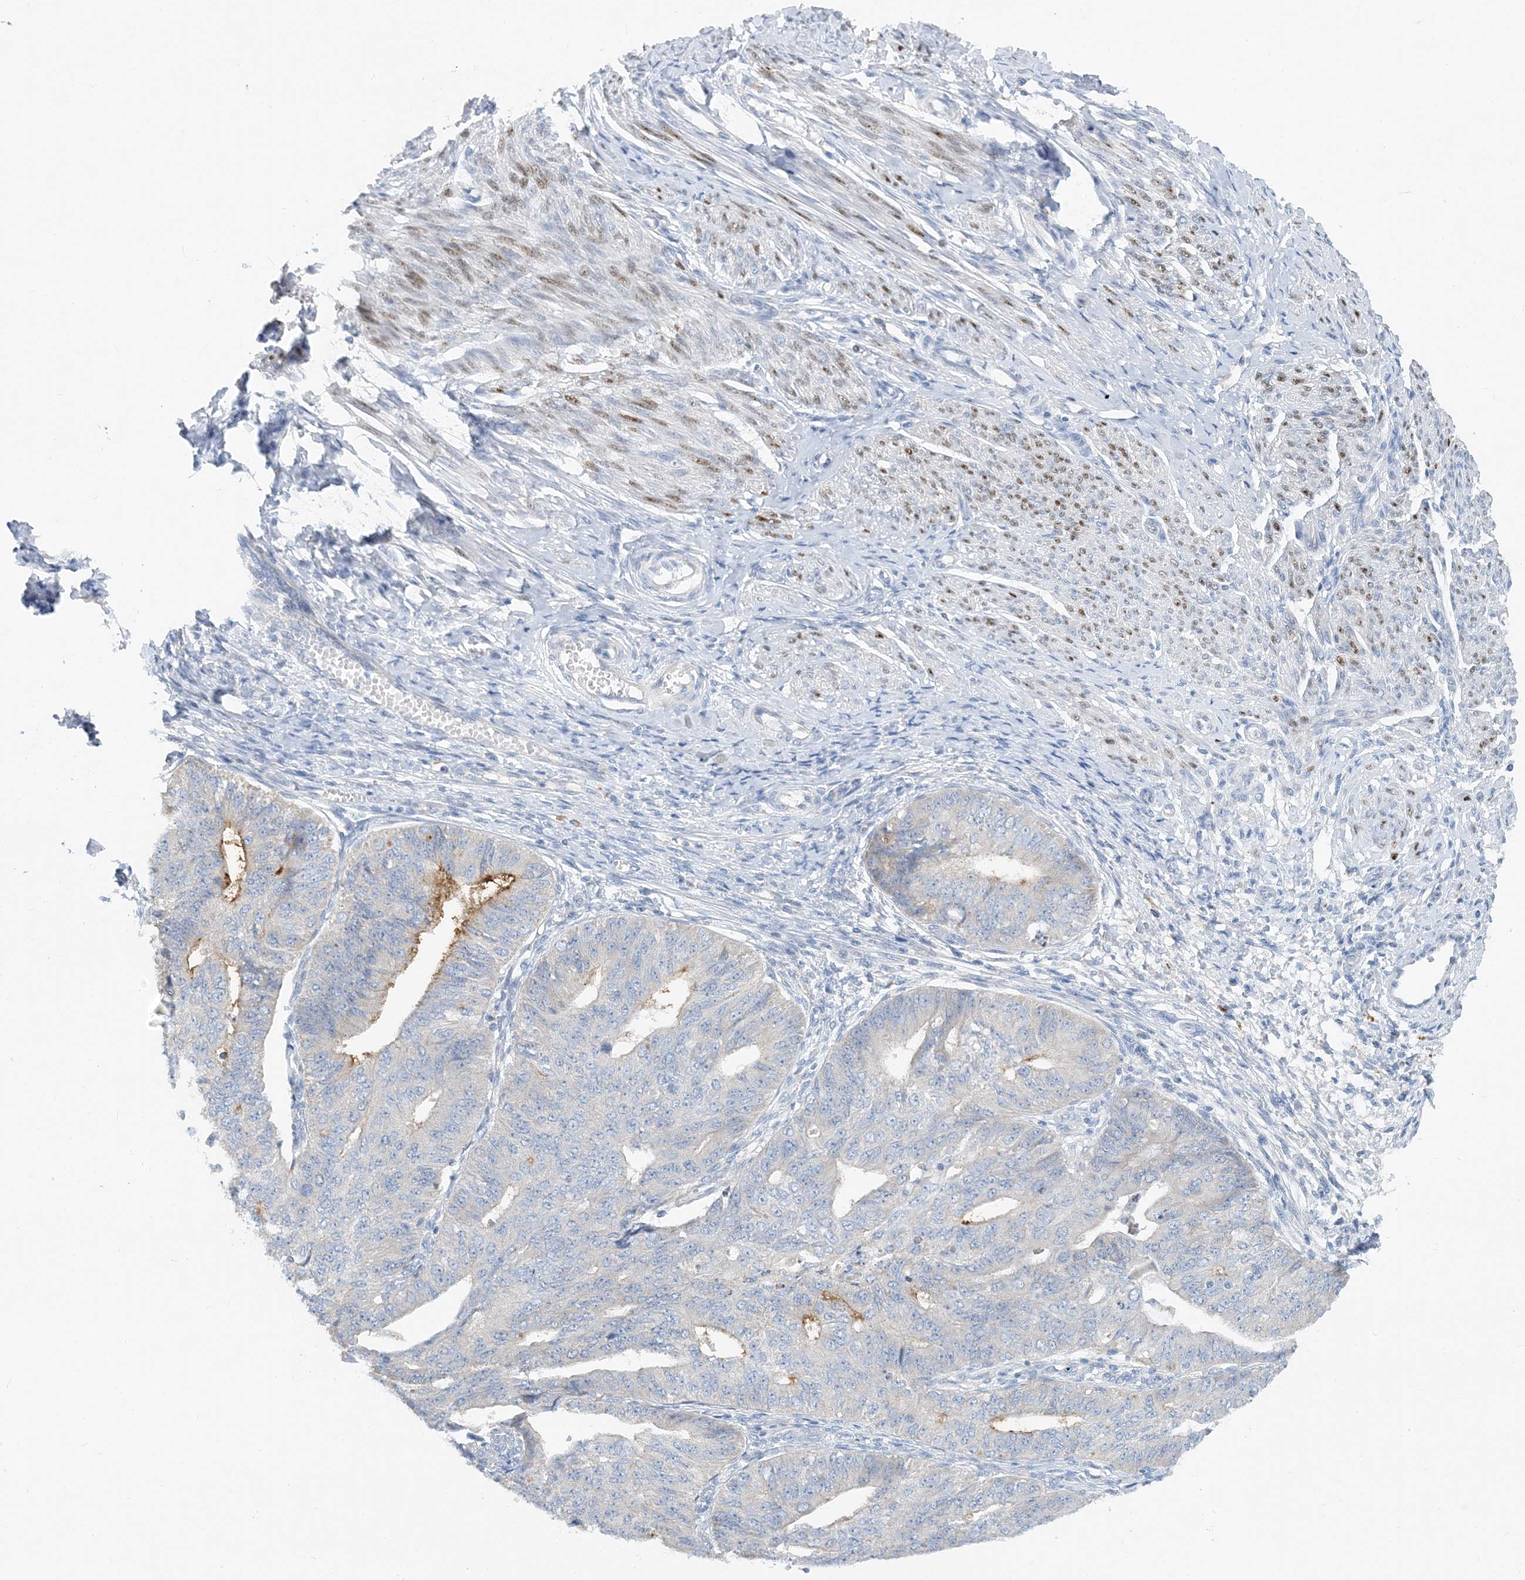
{"staining": {"intensity": "weak", "quantity": "<25%", "location": "cytoplasmic/membranous"}, "tissue": "endometrial cancer", "cell_type": "Tumor cells", "image_type": "cancer", "snomed": [{"axis": "morphology", "description": "Adenocarcinoma, NOS"}, {"axis": "topography", "description": "Endometrium"}], "caption": "An image of endometrial adenocarcinoma stained for a protein displays no brown staining in tumor cells.", "gene": "ZCCHC18", "patient": {"sex": "female", "age": 32}}